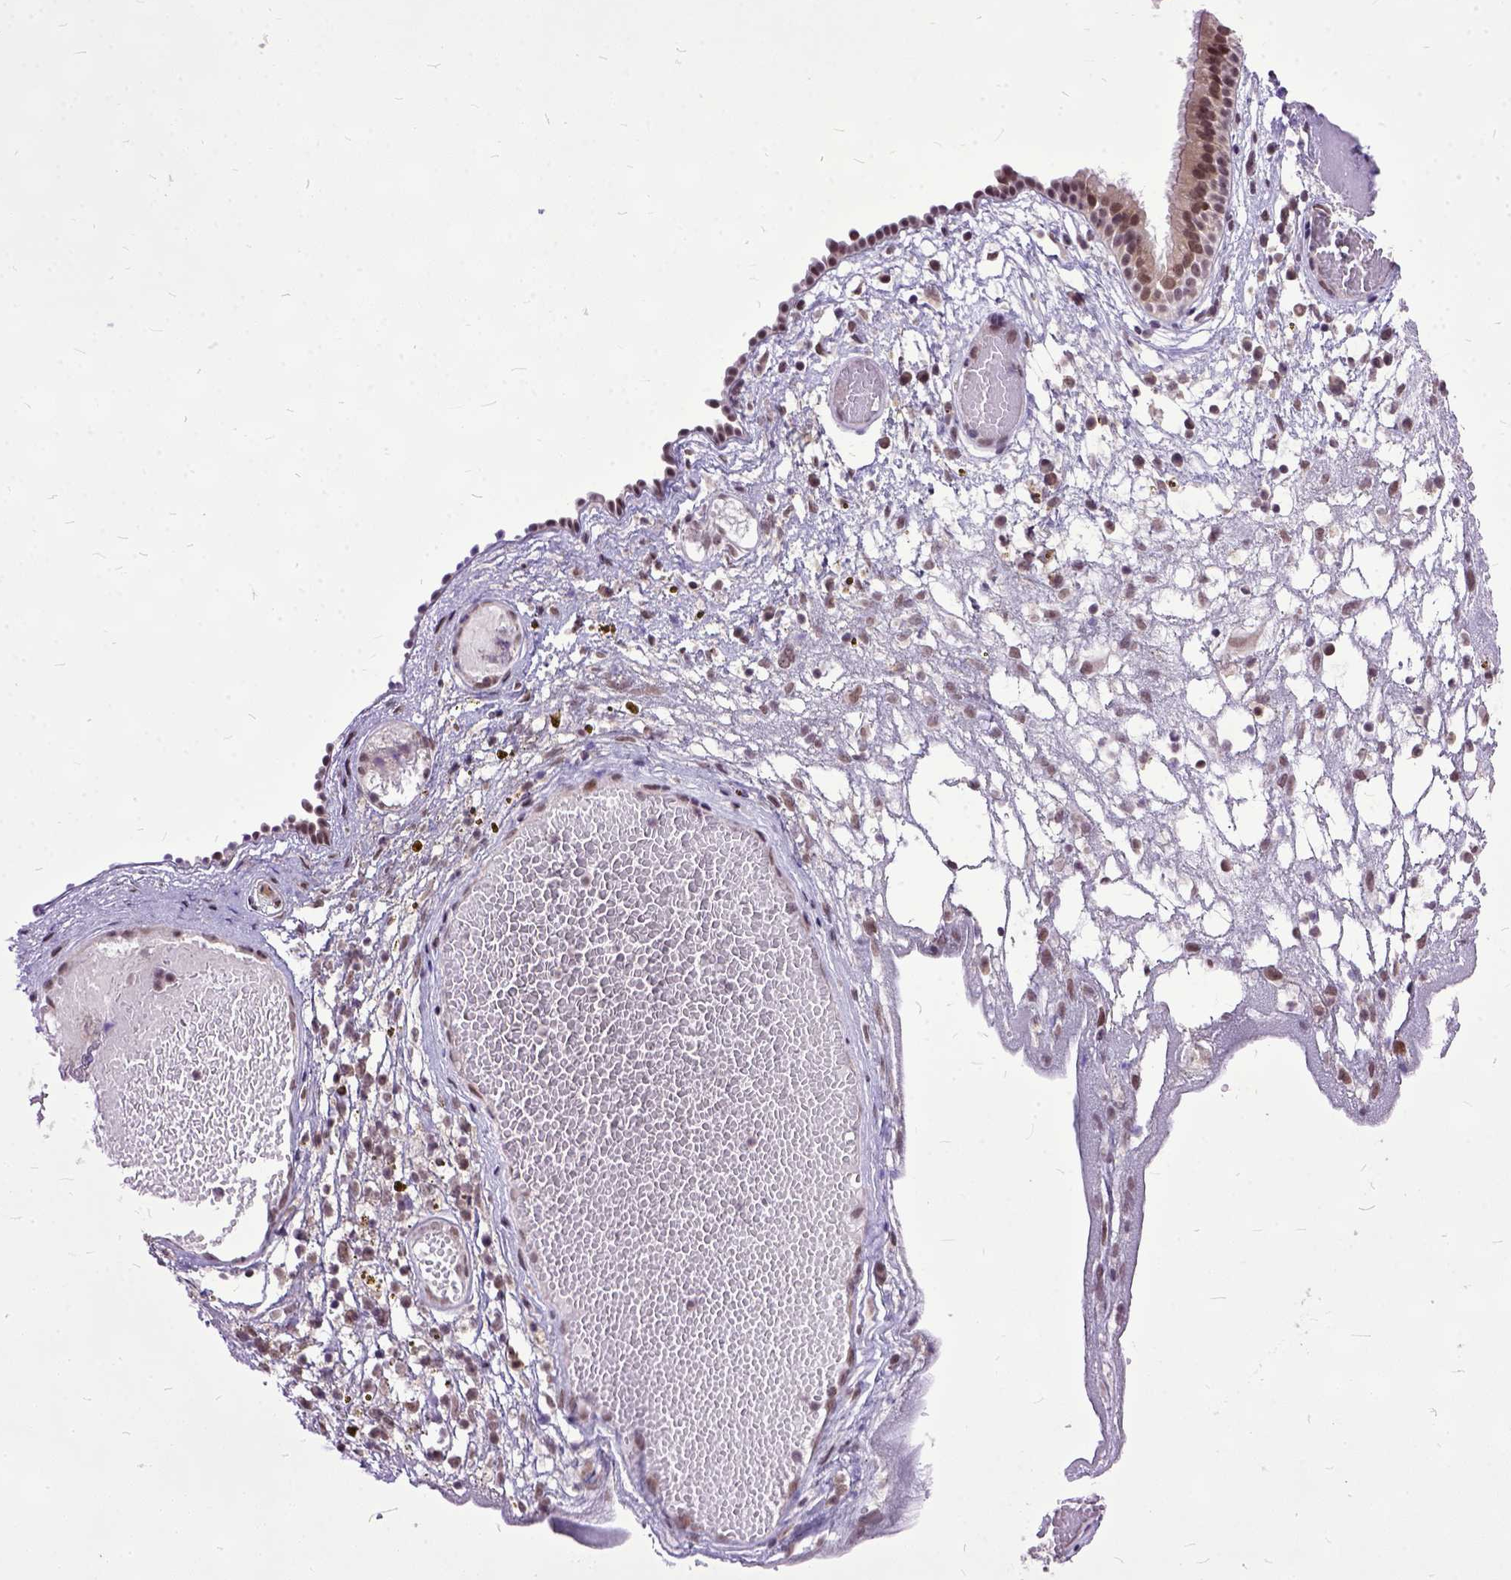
{"staining": {"intensity": "moderate", "quantity": ">75%", "location": "cytoplasmic/membranous,nuclear"}, "tissue": "nasopharynx", "cell_type": "Respiratory epithelial cells", "image_type": "normal", "snomed": [{"axis": "morphology", "description": "Normal tissue, NOS"}, {"axis": "topography", "description": "Nasopharynx"}], "caption": "Unremarkable nasopharynx reveals moderate cytoplasmic/membranous,nuclear positivity in about >75% of respiratory epithelial cells, visualized by immunohistochemistry.", "gene": "ORC5", "patient": {"sex": "male", "age": 24}}